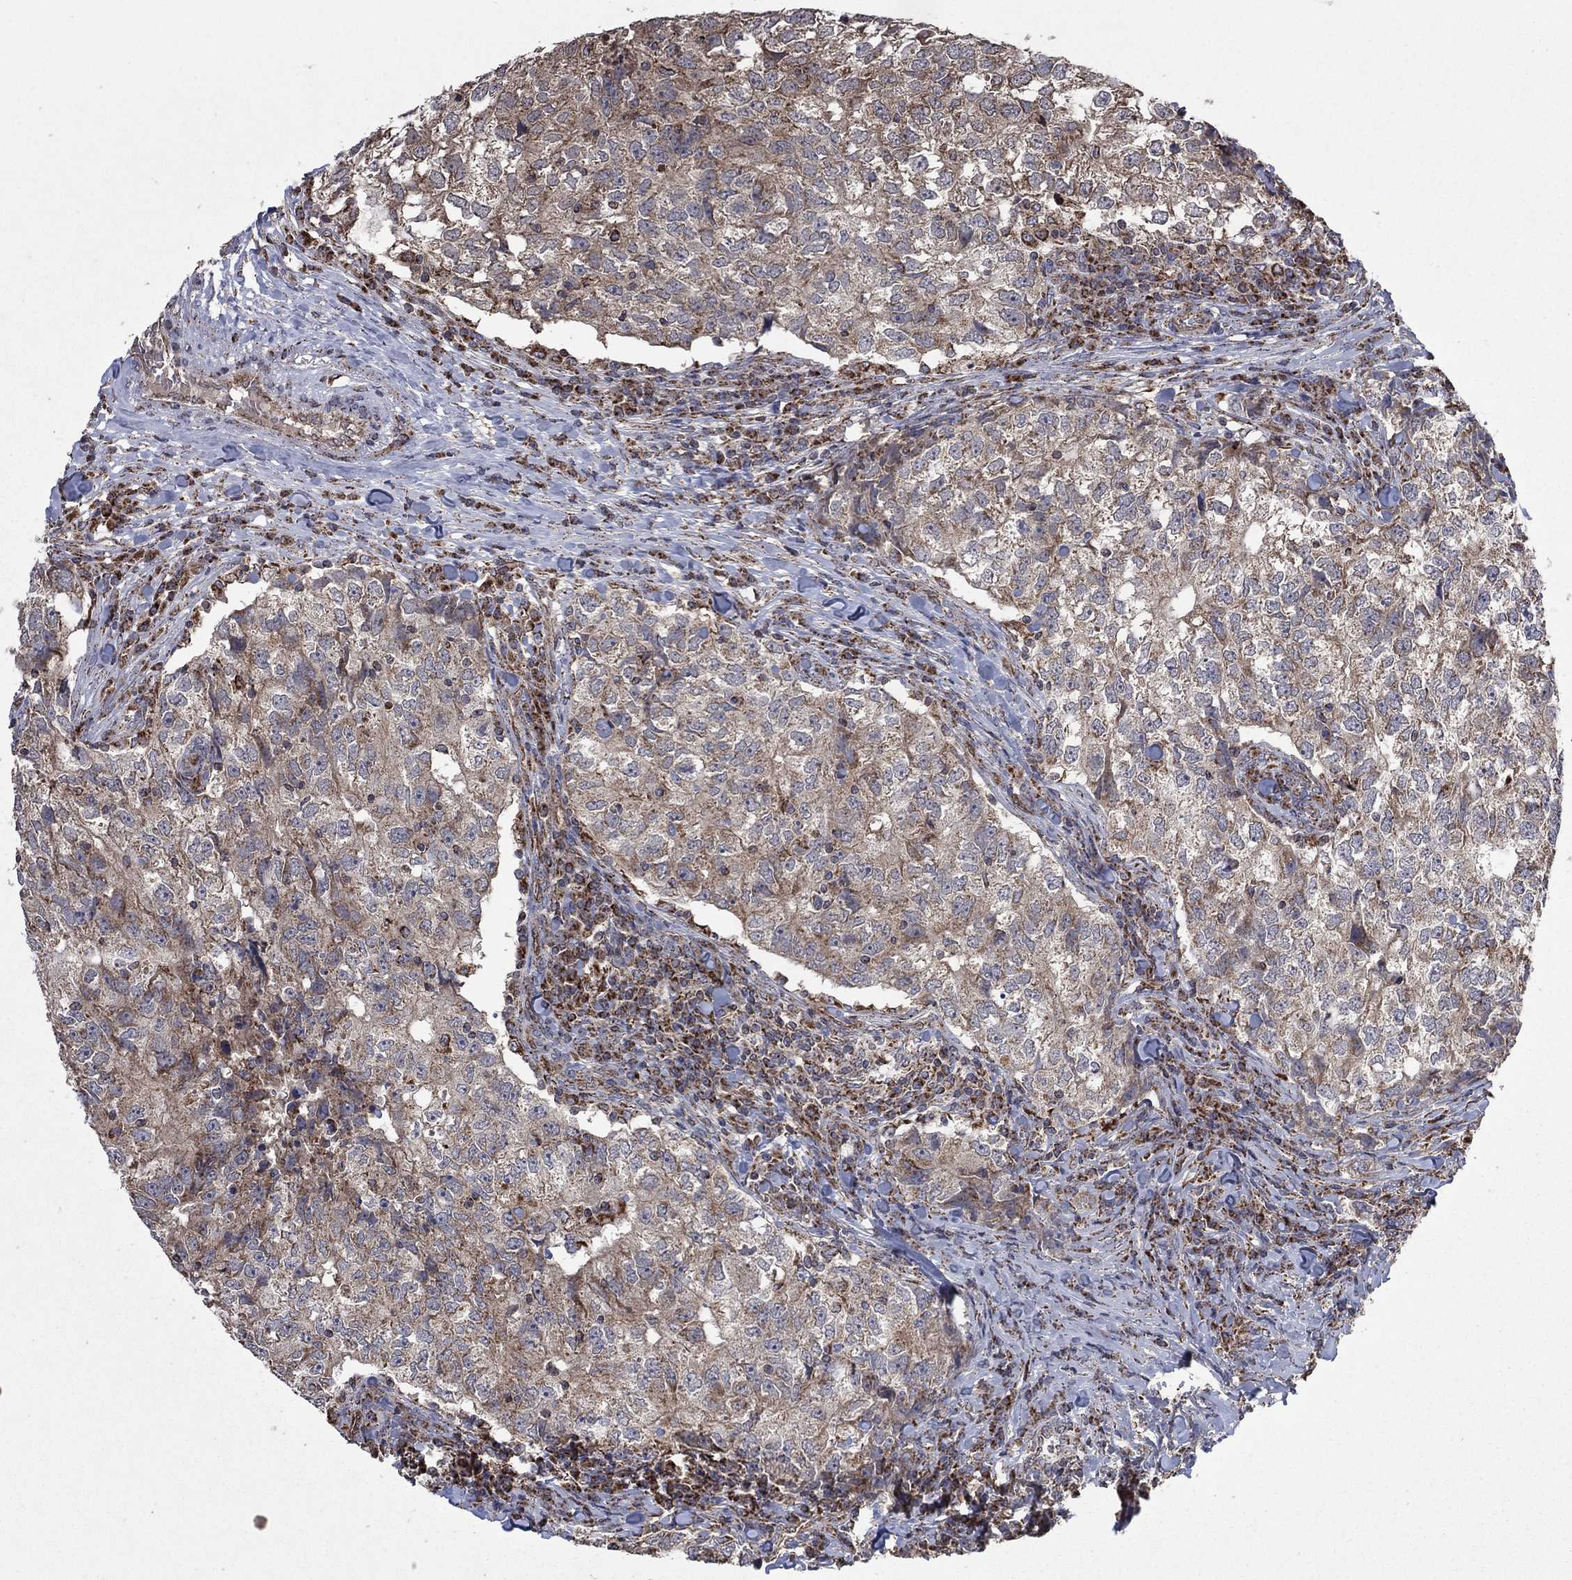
{"staining": {"intensity": "moderate", "quantity": "25%-75%", "location": "cytoplasmic/membranous"}, "tissue": "breast cancer", "cell_type": "Tumor cells", "image_type": "cancer", "snomed": [{"axis": "morphology", "description": "Duct carcinoma"}, {"axis": "topography", "description": "Breast"}], "caption": "DAB (3,3'-diaminobenzidine) immunohistochemical staining of breast cancer (invasive ductal carcinoma) displays moderate cytoplasmic/membranous protein staining in approximately 25%-75% of tumor cells. (Stains: DAB in brown, nuclei in blue, Microscopy: brightfield microscopy at high magnification).", "gene": "DPH1", "patient": {"sex": "female", "age": 30}}